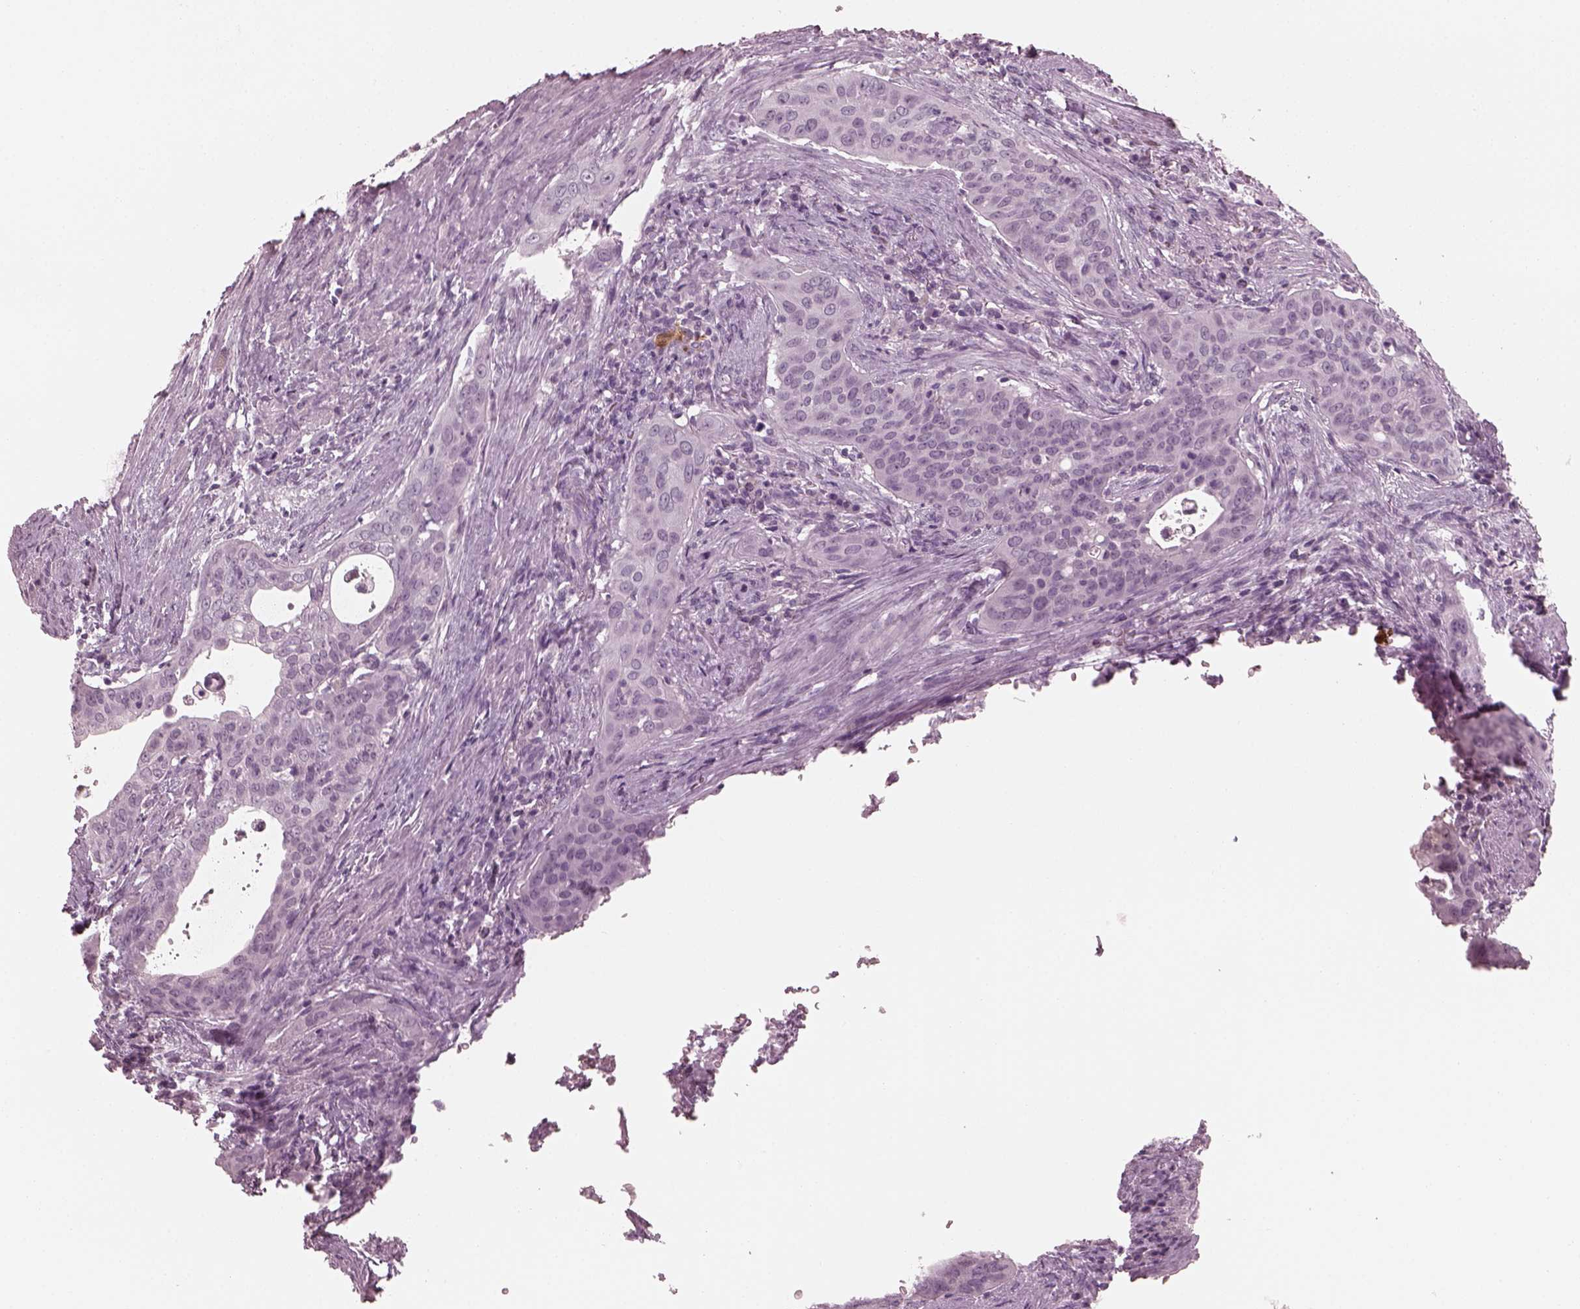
{"staining": {"intensity": "negative", "quantity": "none", "location": "none"}, "tissue": "urothelial cancer", "cell_type": "Tumor cells", "image_type": "cancer", "snomed": [{"axis": "morphology", "description": "Urothelial carcinoma, High grade"}, {"axis": "topography", "description": "Urinary bladder"}], "caption": "Urothelial carcinoma (high-grade) stained for a protein using immunohistochemistry demonstrates no expression tumor cells.", "gene": "C2orf81", "patient": {"sex": "male", "age": 82}}